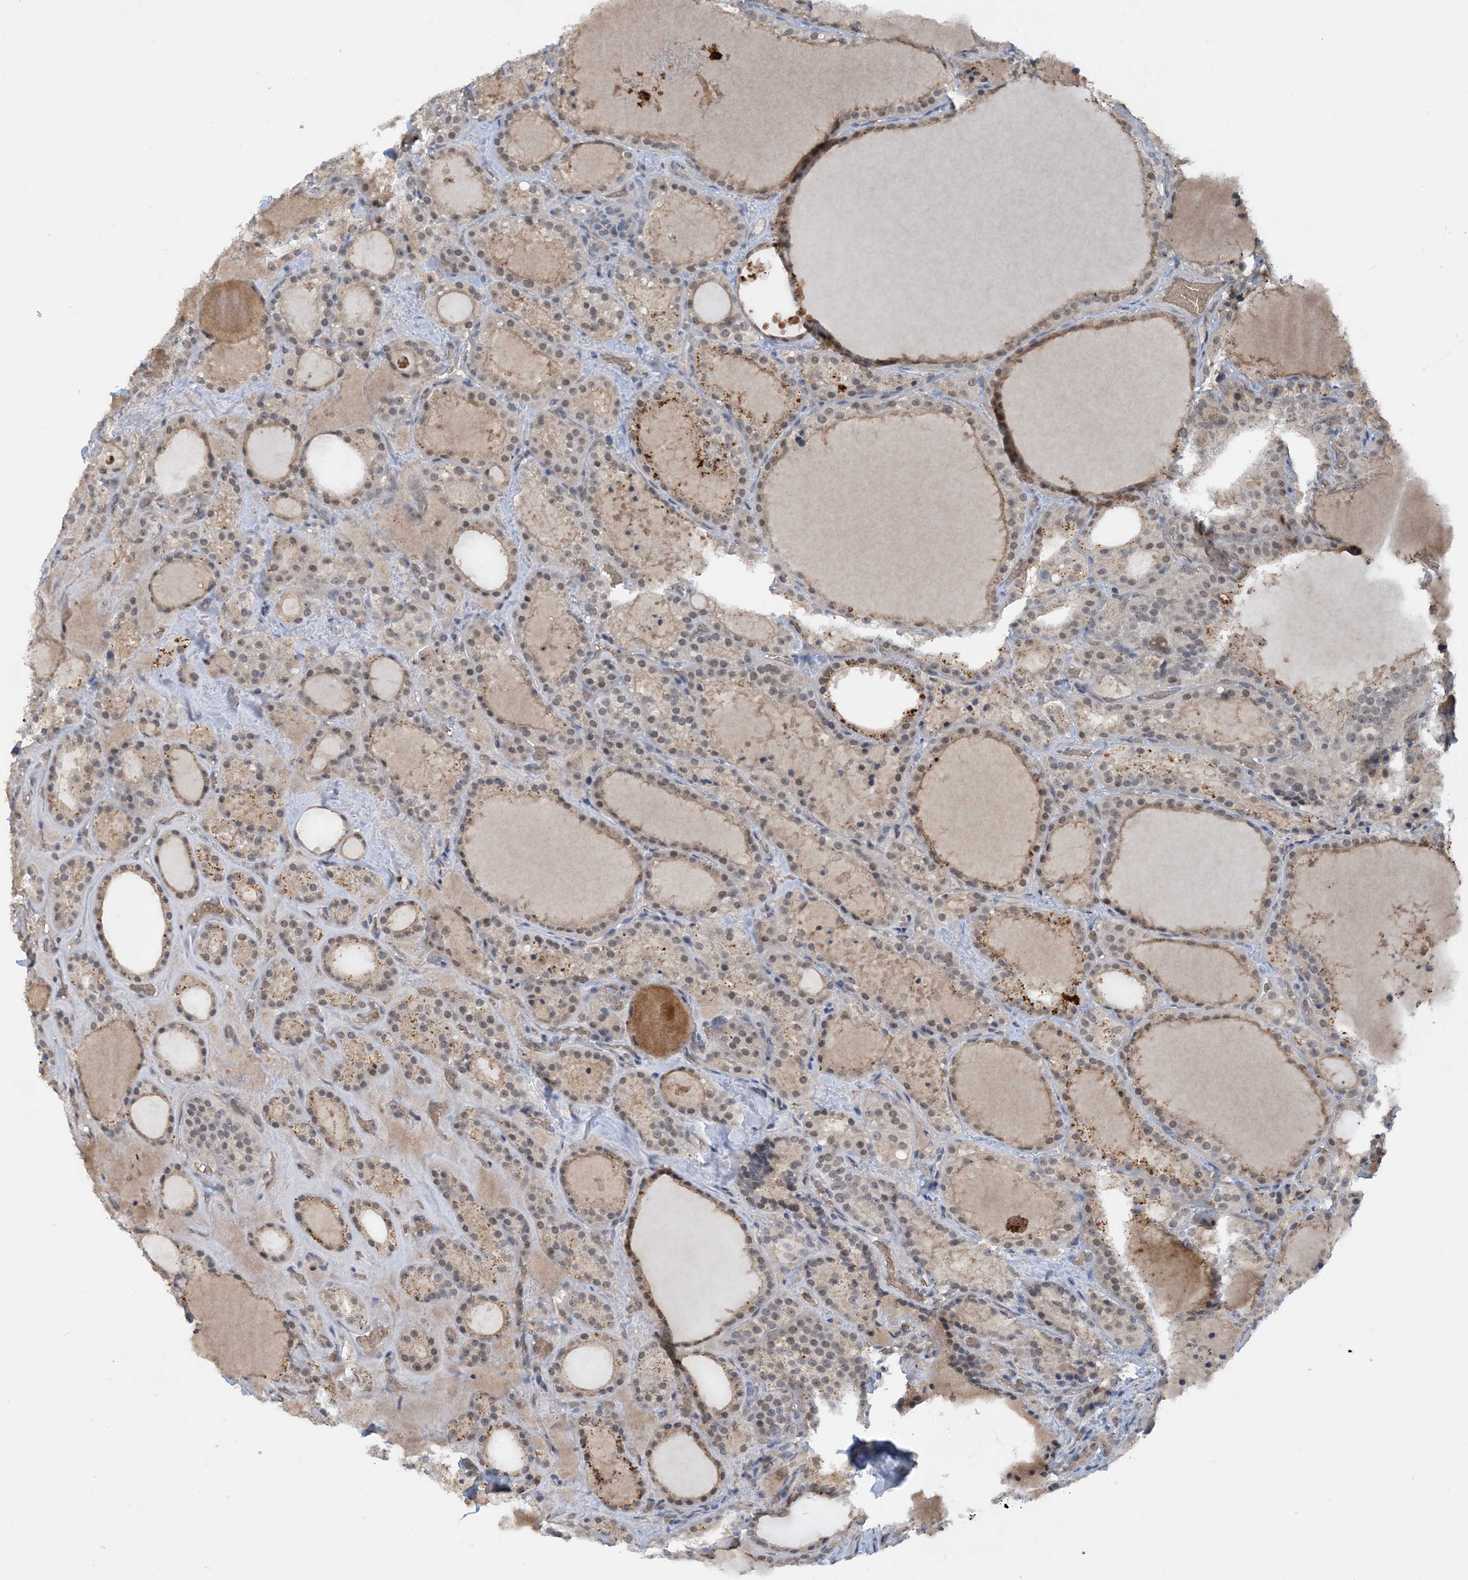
{"staining": {"intensity": "moderate", "quantity": "25%-75%", "location": "nuclear"}, "tissue": "thyroid cancer", "cell_type": "Tumor cells", "image_type": "cancer", "snomed": [{"axis": "morphology", "description": "Papillary adenocarcinoma, NOS"}, {"axis": "topography", "description": "Thyroid gland"}], "caption": "This micrograph displays thyroid papillary adenocarcinoma stained with immunohistochemistry to label a protein in brown. The nuclear of tumor cells show moderate positivity for the protein. Nuclei are counter-stained blue.", "gene": "UBE2E1", "patient": {"sex": "male", "age": 77}}